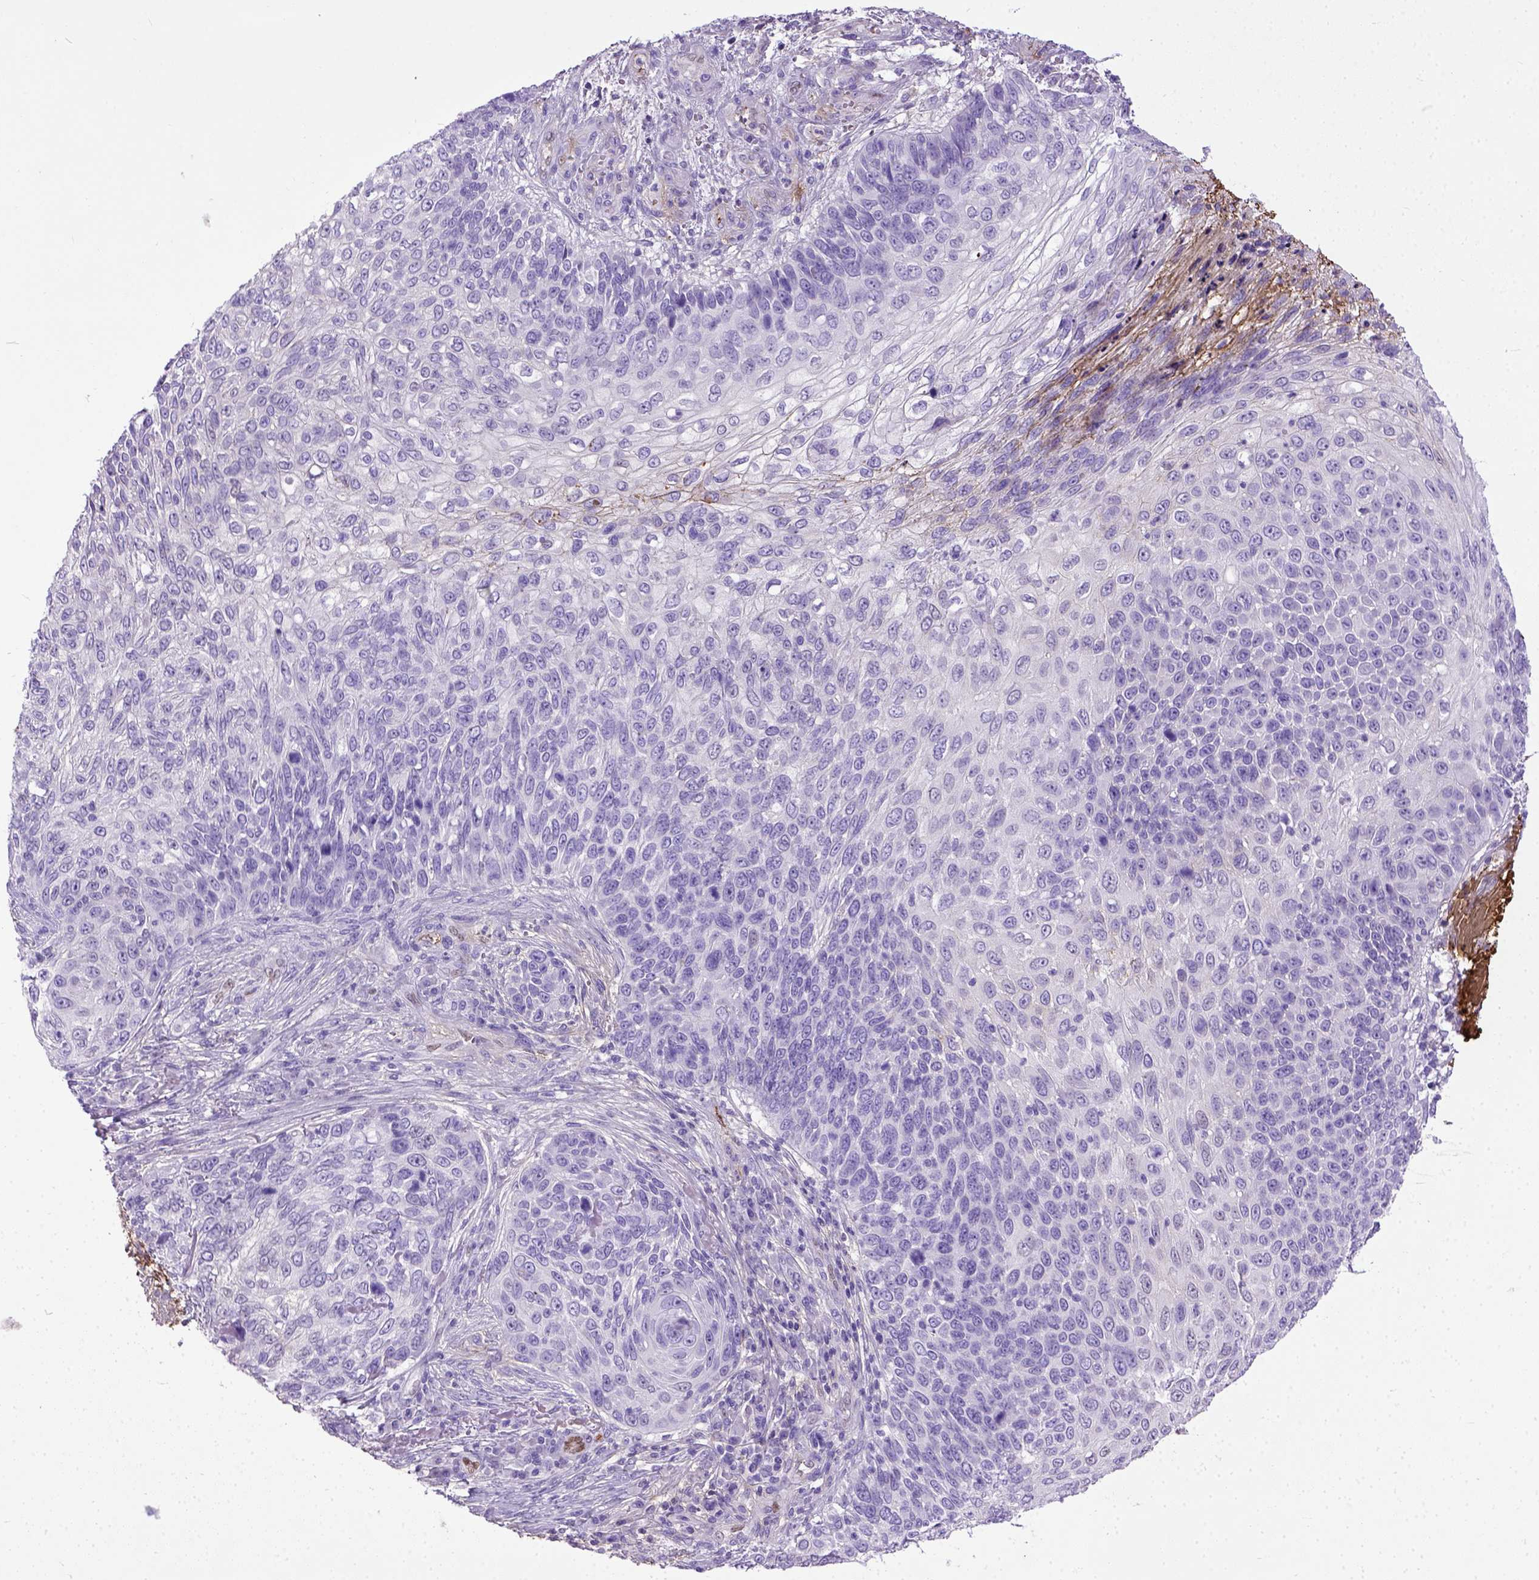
{"staining": {"intensity": "negative", "quantity": "none", "location": "none"}, "tissue": "skin cancer", "cell_type": "Tumor cells", "image_type": "cancer", "snomed": [{"axis": "morphology", "description": "Squamous cell carcinoma, NOS"}, {"axis": "topography", "description": "Skin"}], "caption": "The micrograph reveals no staining of tumor cells in skin cancer (squamous cell carcinoma).", "gene": "ADAMTS8", "patient": {"sex": "male", "age": 92}}